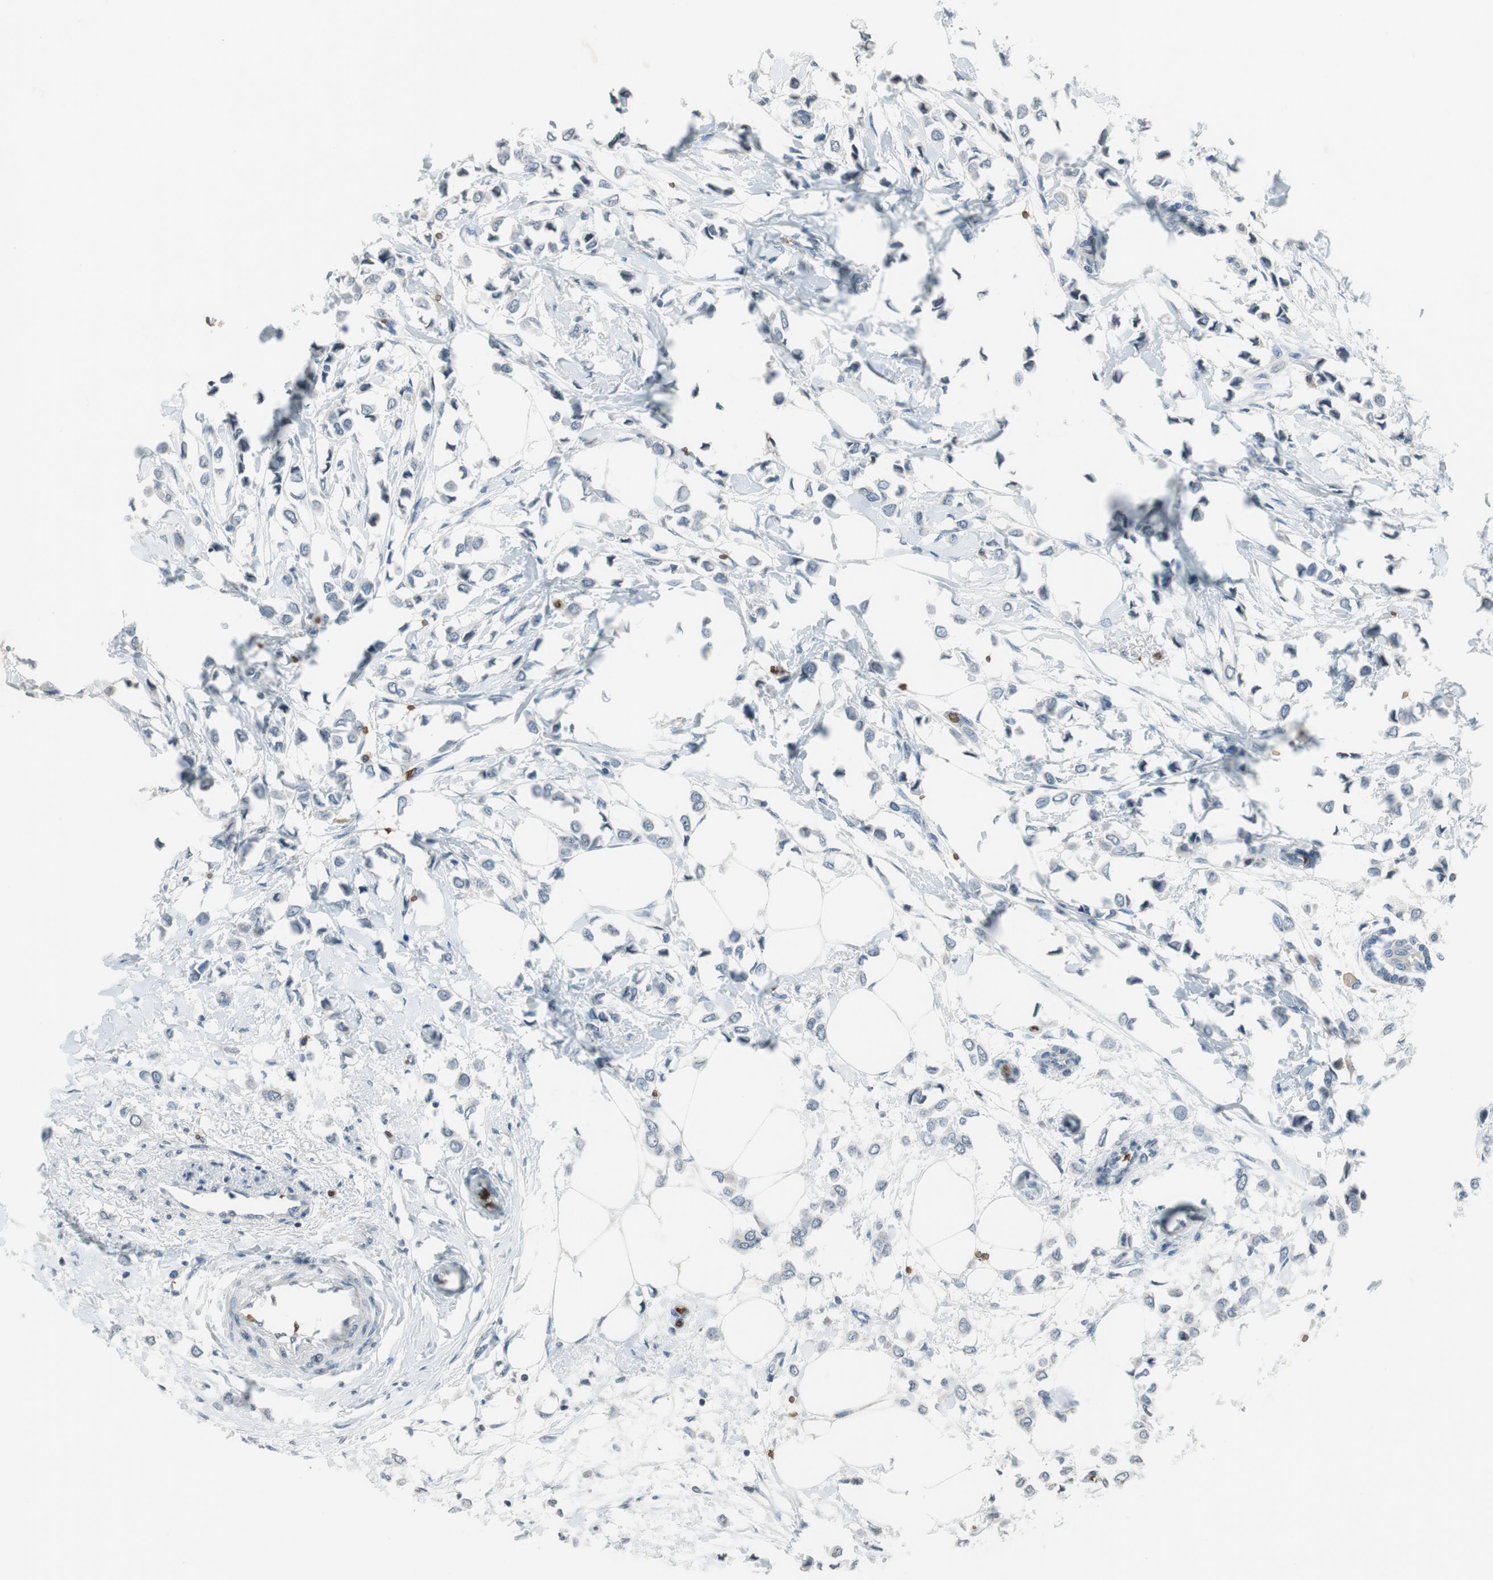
{"staining": {"intensity": "negative", "quantity": "none", "location": "none"}, "tissue": "breast cancer", "cell_type": "Tumor cells", "image_type": "cancer", "snomed": [{"axis": "morphology", "description": "Lobular carcinoma"}, {"axis": "topography", "description": "Breast"}], "caption": "IHC micrograph of human breast cancer (lobular carcinoma) stained for a protein (brown), which demonstrates no positivity in tumor cells.", "gene": "GYPC", "patient": {"sex": "female", "age": 51}}